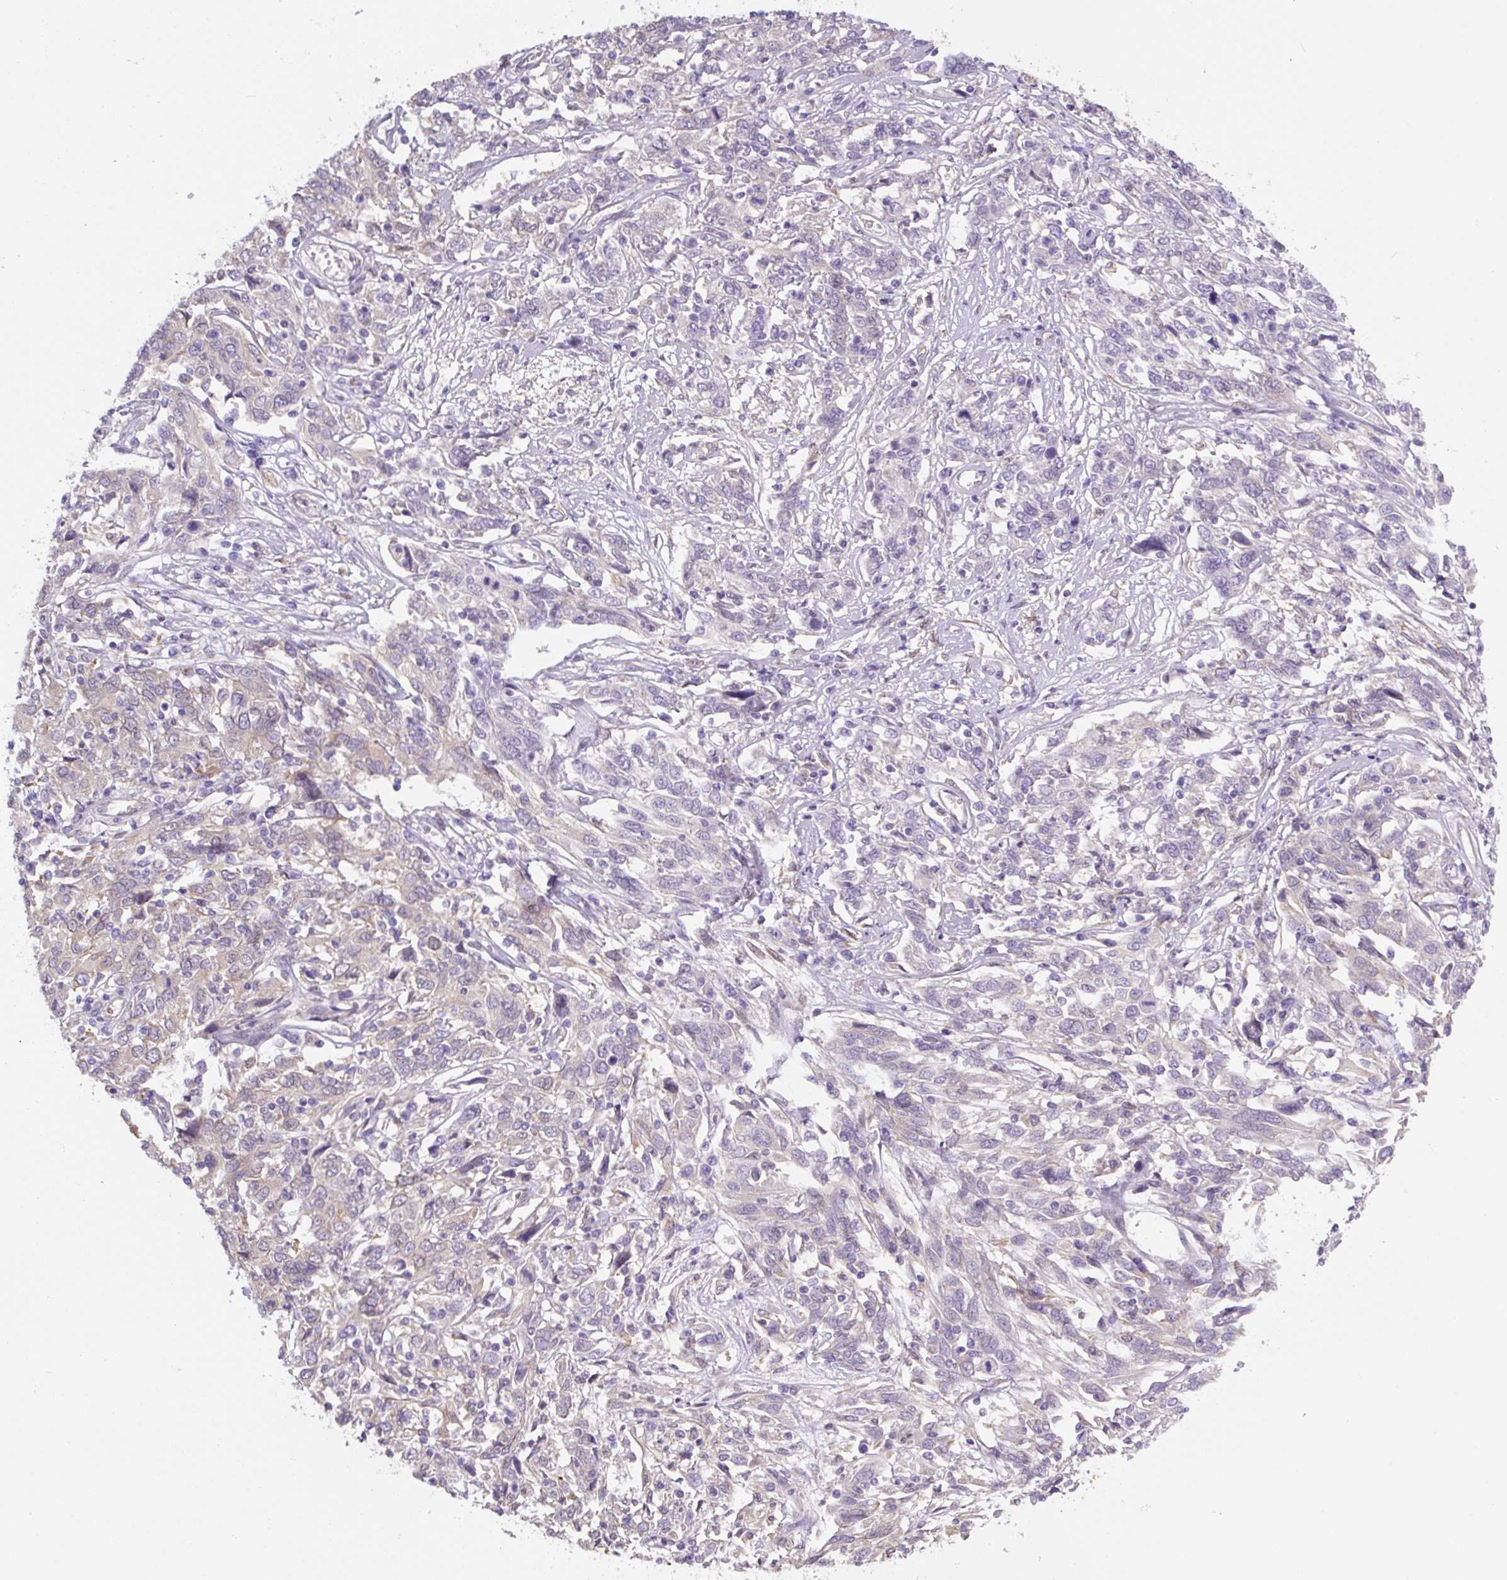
{"staining": {"intensity": "negative", "quantity": "none", "location": "none"}, "tissue": "cervical cancer", "cell_type": "Tumor cells", "image_type": "cancer", "snomed": [{"axis": "morphology", "description": "Squamous cell carcinoma, NOS"}, {"axis": "topography", "description": "Cervix"}], "caption": "Immunohistochemical staining of human cervical squamous cell carcinoma demonstrates no significant staining in tumor cells. (Brightfield microscopy of DAB (3,3'-diaminobenzidine) IHC at high magnification).", "gene": "ASRGL1", "patient": {"sex": "female", "age": 46}}